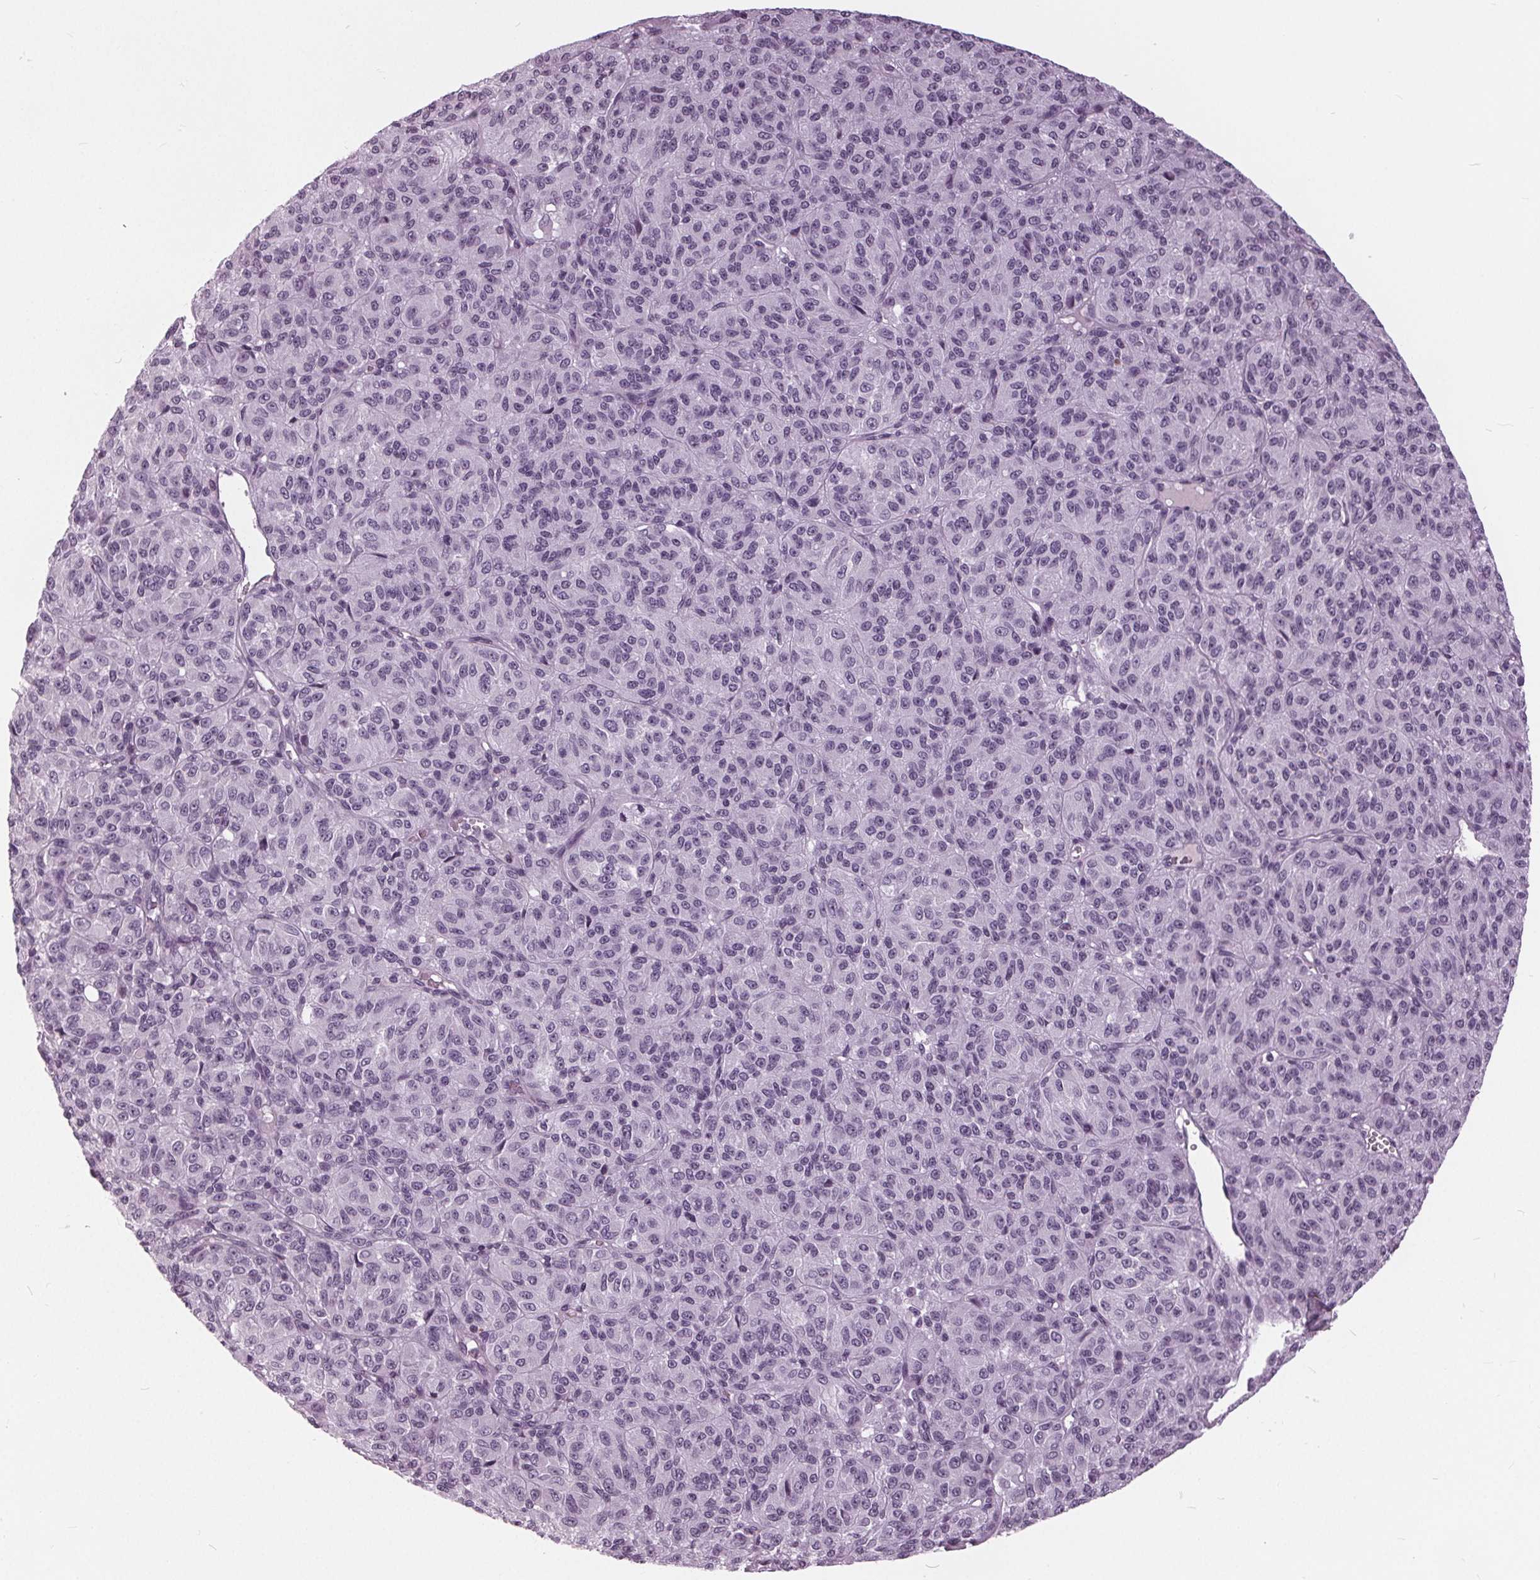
{"staining": {"intensity": "negative", "quantity": "none", "location": "none"}, "tissue": "melanoma", "cell_type": "Tumor cells", "image_type": "cancer", "snomed": [{"axis": "morphology", "description": "Malignant melanoma, Metastatic site"}, {"axis": "topography", "description": "Brain"}], "caption": "DAB (3,3'-diaminobenzidine) immunohistochemical staining of malignant melanoma (metastatic site) displays no significant staining in tumor cells.", "gene": "SLC9A4", "patient": {"sex": "female", "age": 56}}